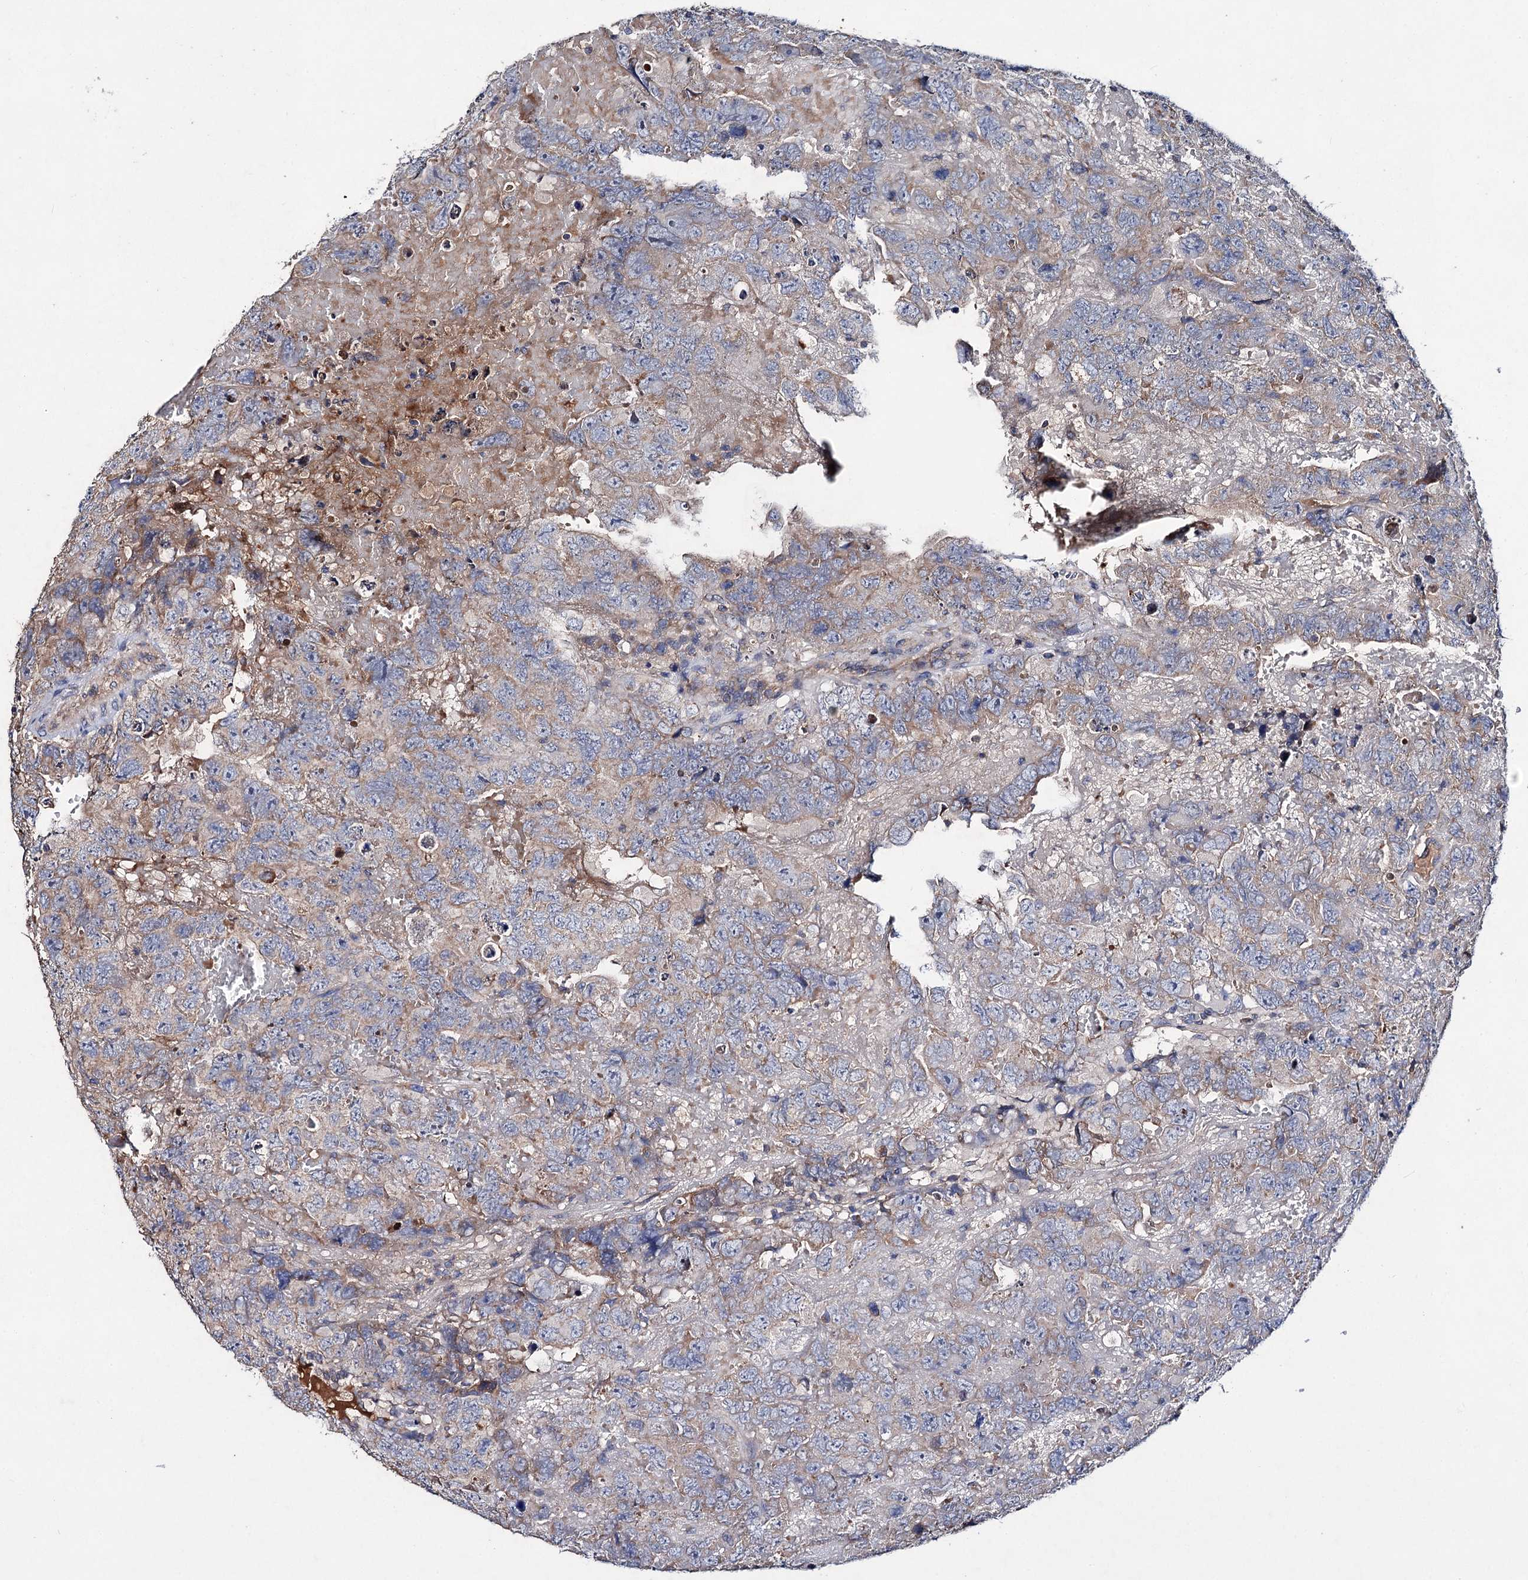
{"staining": {"intensity": "weak", "quantity": ">75%", "location": "cytoplasmic/membranous"}, "tissue": "testis cancer", "cell_type": "Tumor cells", "image_type": "cancer", "snomed": [{"axis": "morphology", "description": "Carcinoma, Embryonal, NOS"}, {"axis": "topography", "description": "Testis"}], "caption": "Brown immunohistochemical staining in human embryonal carcinoma (testis) demonstrates weak cytoplasmic/membranous staining in about >75% of tumor cells.", "gene": "CLPB", "patient": {"sex": "male", "age": 45}}